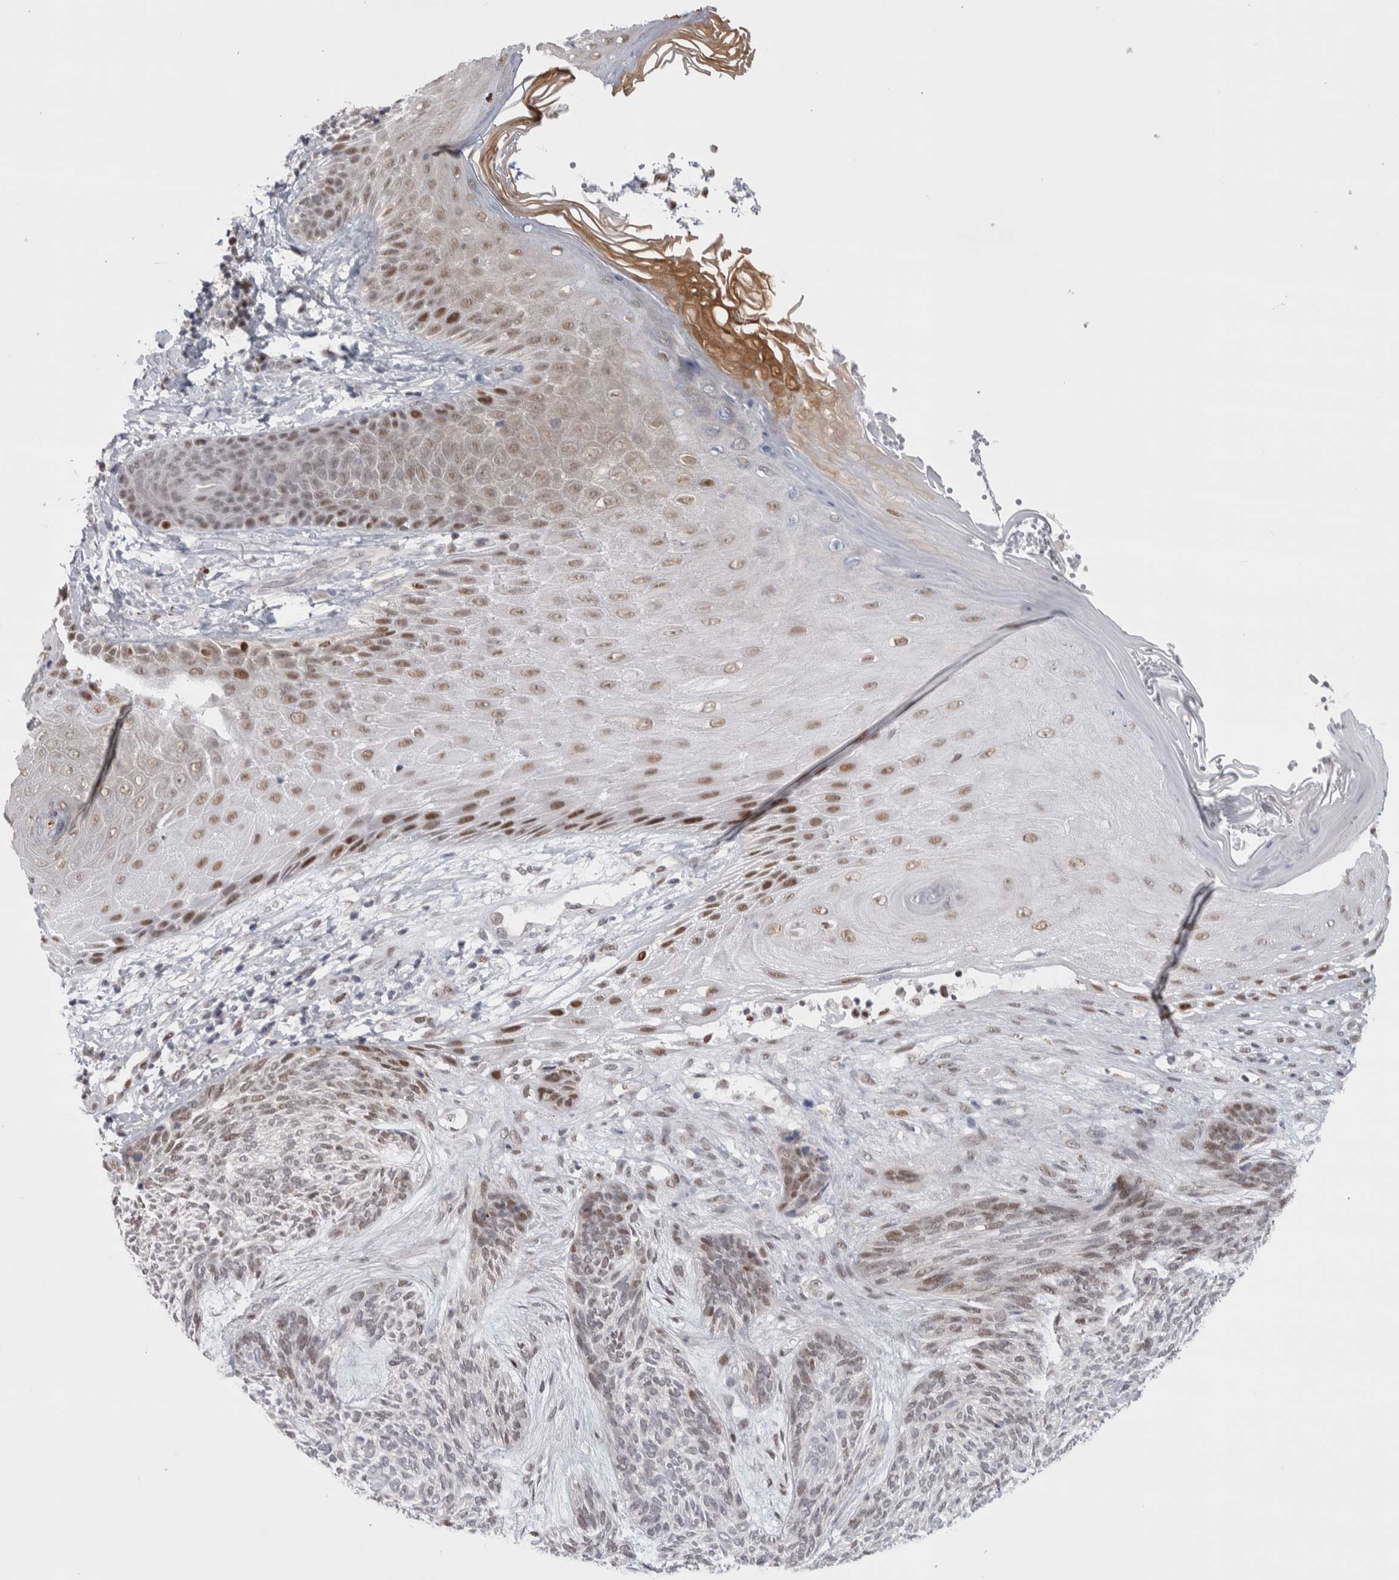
{"staining": {"intensity": "weak", "quantity": "<25%", "location": "nuclear"}, "tissue": "skin cancer", "cell_type": "Tumor cells", "image_type": "cancer", "snomed": [{"axis": "morphology", "description": "Basal cell carcinoma"}, {"axis": "topography", "description": "Skin"}], "caption": "Tumor cells show no significant protein expression in basal cell carcinoma (skin). Brightfield microscopy of immunohistochemistry (IHC) stained with DAB (brown) and hematoxylin (blue), captured at high magnification.", "gene": "HEXIM2", "patient": {"sex": "male", "age": 55}}